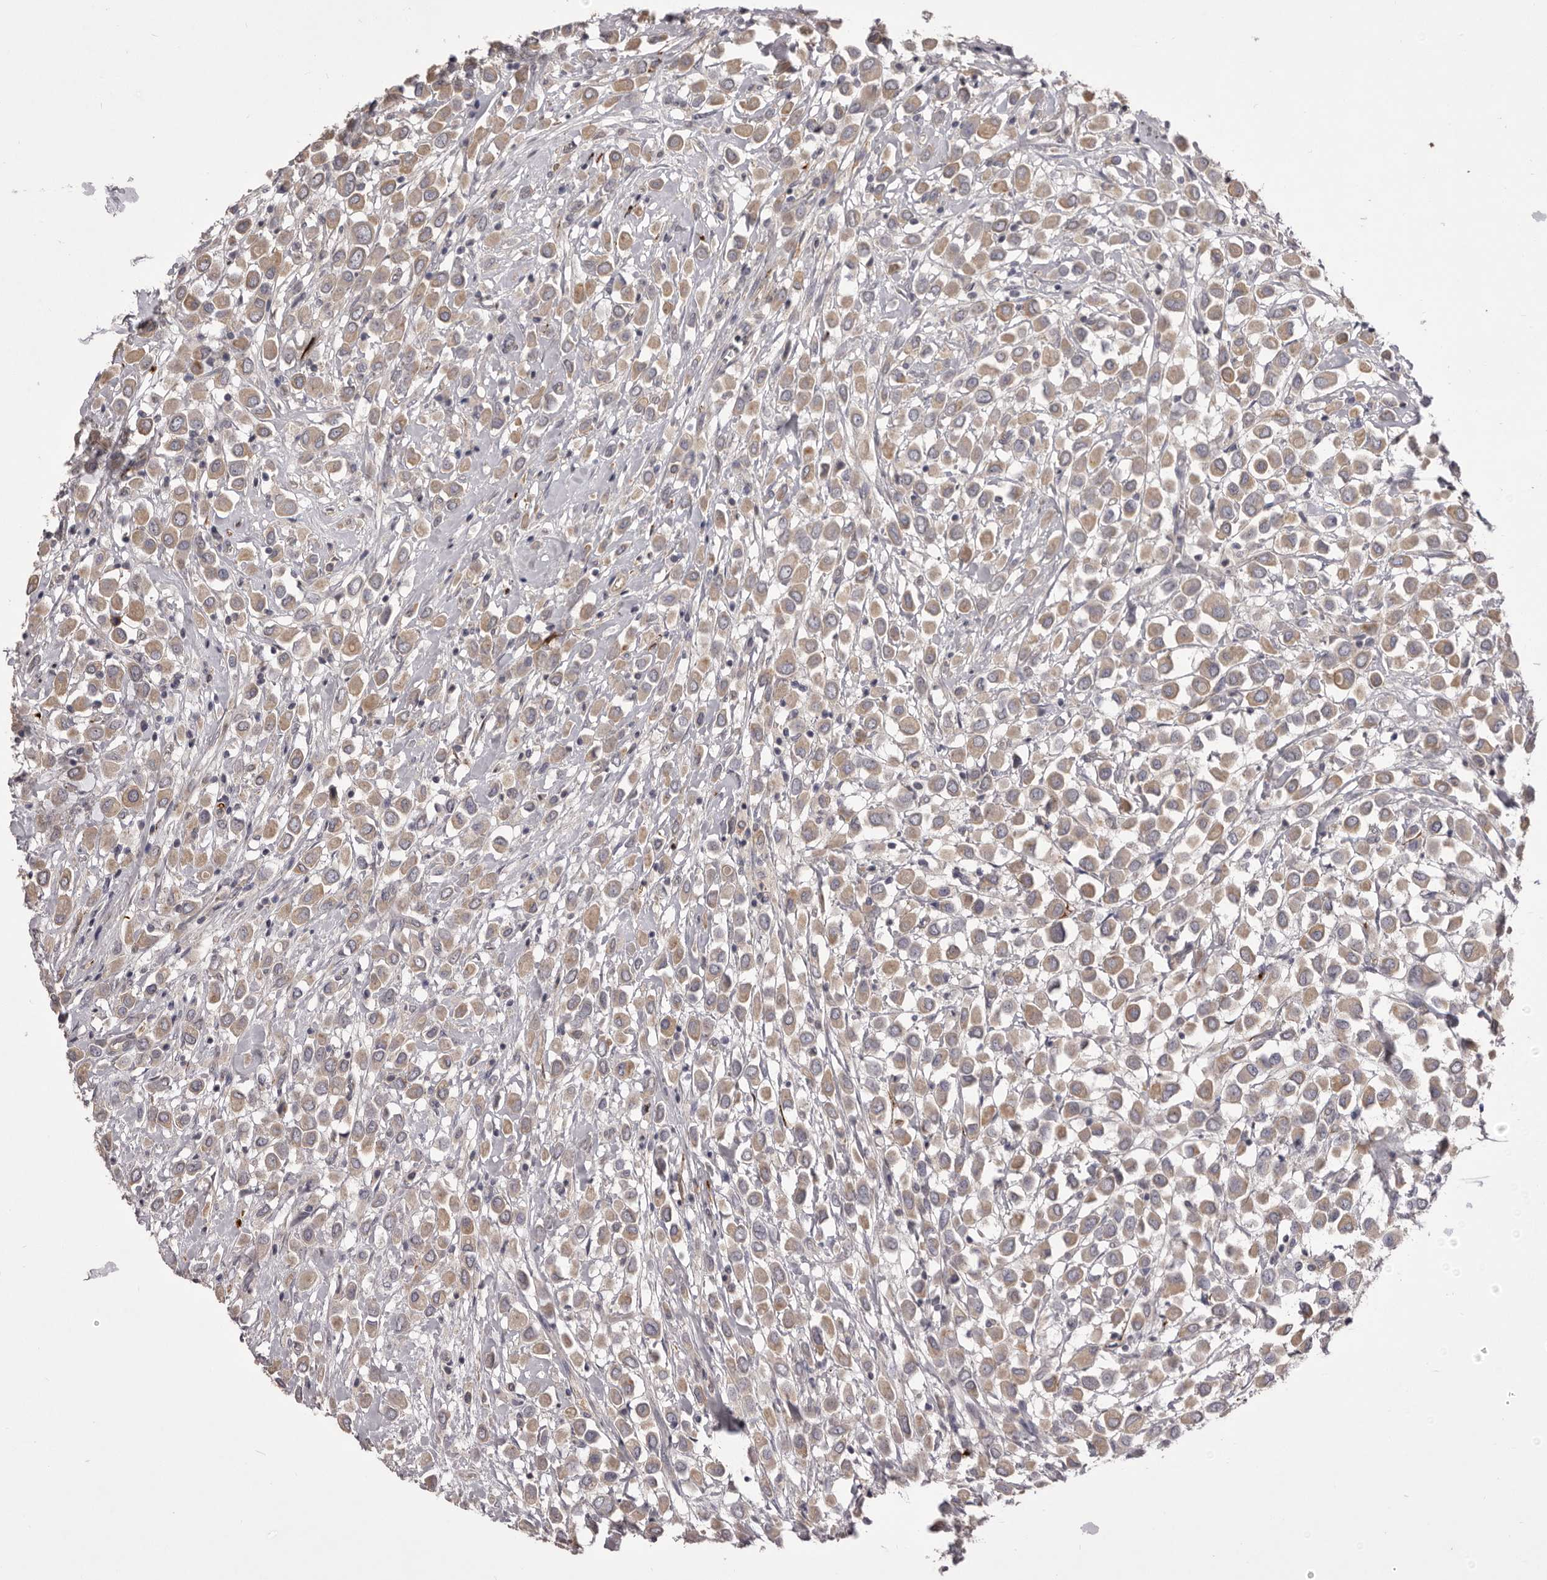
{"staining": {"intensity": "weak", "quantity": ">75%", "location": "cytoplasmic/membranous"}, "tissue": "breast cancer", "cell_type": "Tumor cells", "image_type": "cancer", "snomed": [{"axis": "morphology", "description": "Duct carcinoma"}, {"axis": "topography", "description": "Breast"}], "caption": "Breast intraductal carcinoma tissue reveals weak cytoplasmic/membranous staining in about >75% of tumor cells, visualized by immunohistochemistry. The staining is performed using DAB (3,3'-diaminobenzidine) brown chromogen to label protein expression. The nuclei are counter-stained blue using hematoxylin.", "gene": "PNRC1", "patient": {"sex": "female", "age": 61}}